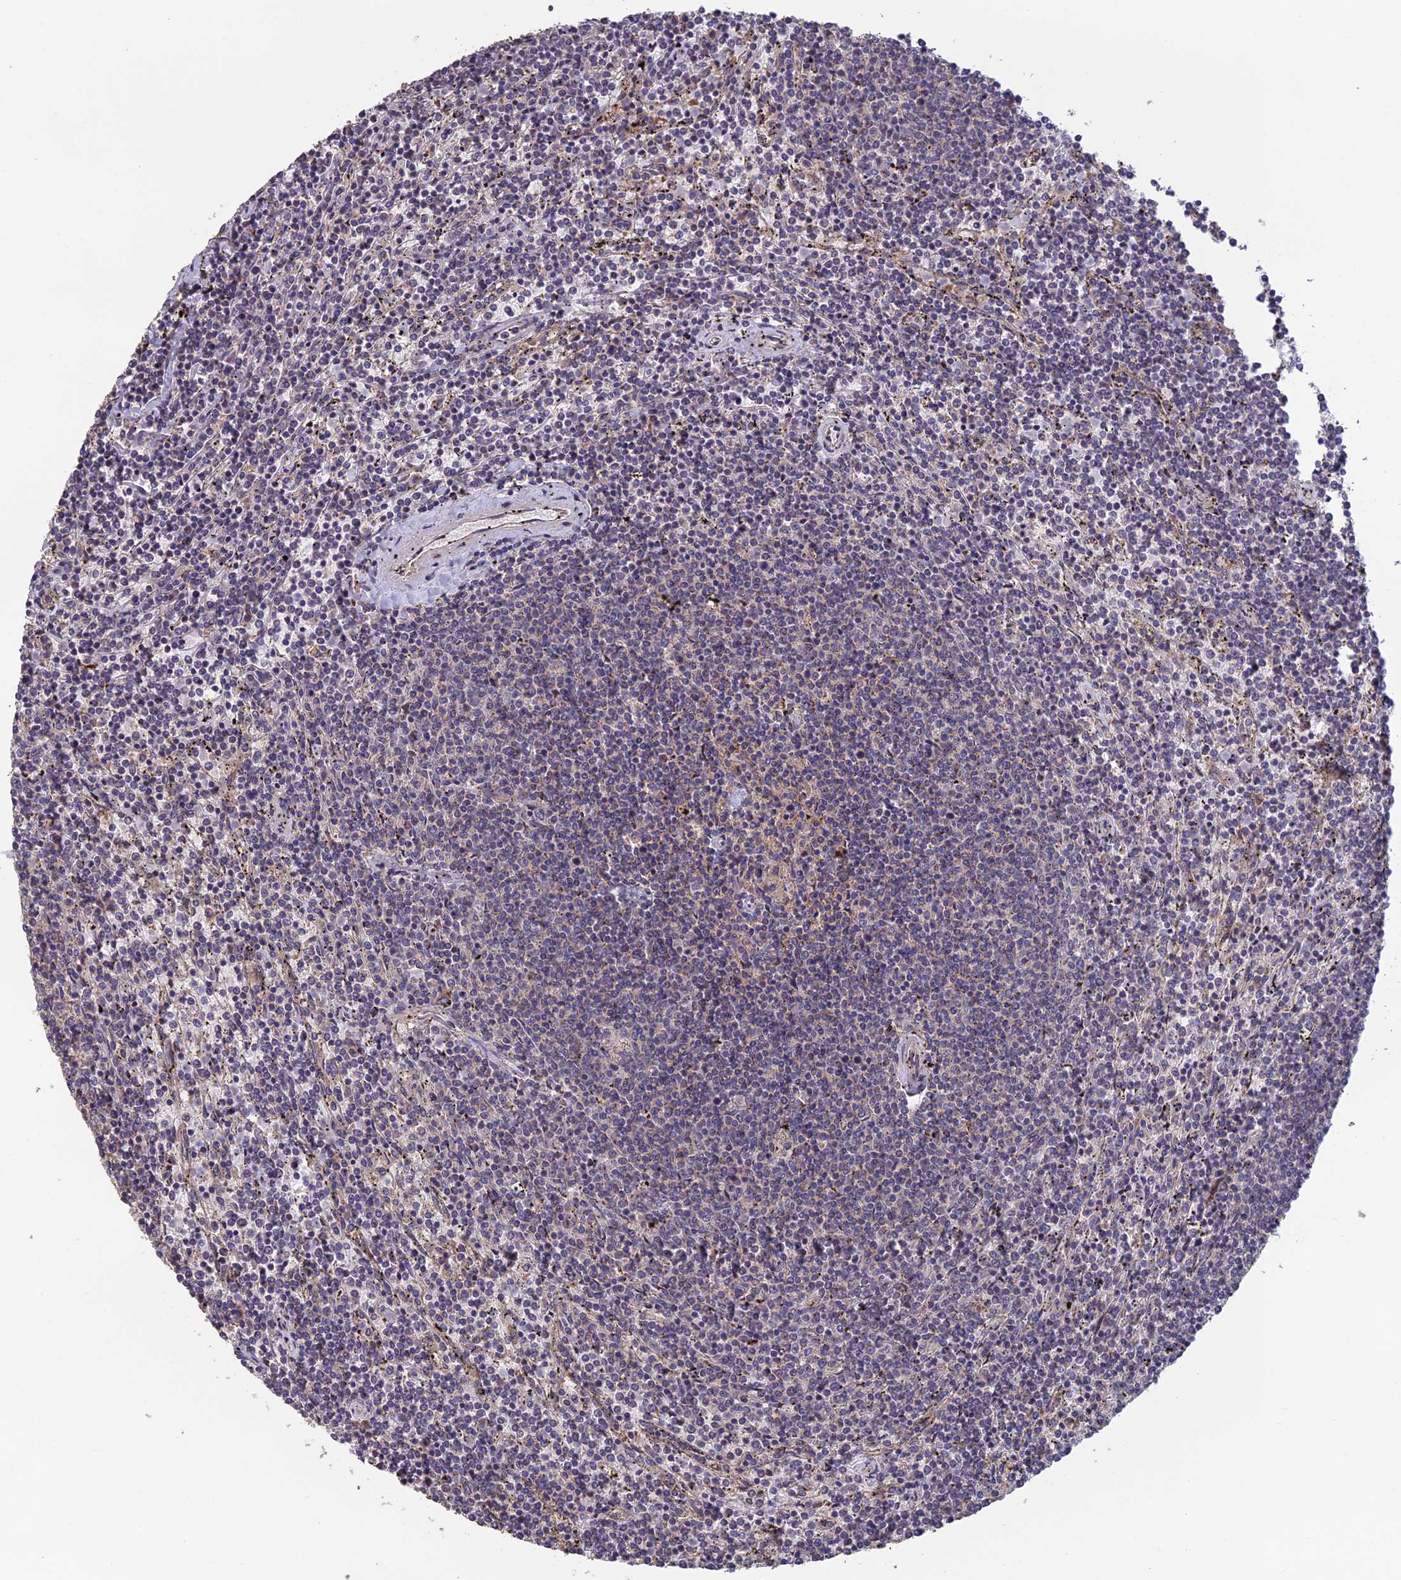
{"staining": {"intensity": "negative", "quantity": "none", "location": "none"}, "tissue": "lymphoma", "cell_type": "Tumor cells", "image_type": "cancer", "snomed": [{"axis": "morphology", "description": "Malignant lymphoma, non-Hodgkin's type, Low grade"}, {"axis": "topography", "description": "Spleen"}], "caption": "Photomicrograph shows no protein positivity in tumor cells of low-grade malignant lymphoma, non-Hodgkin's type tissue.", "gene": "SHISA5", "patient": {"sex": "female", "age": 50}}